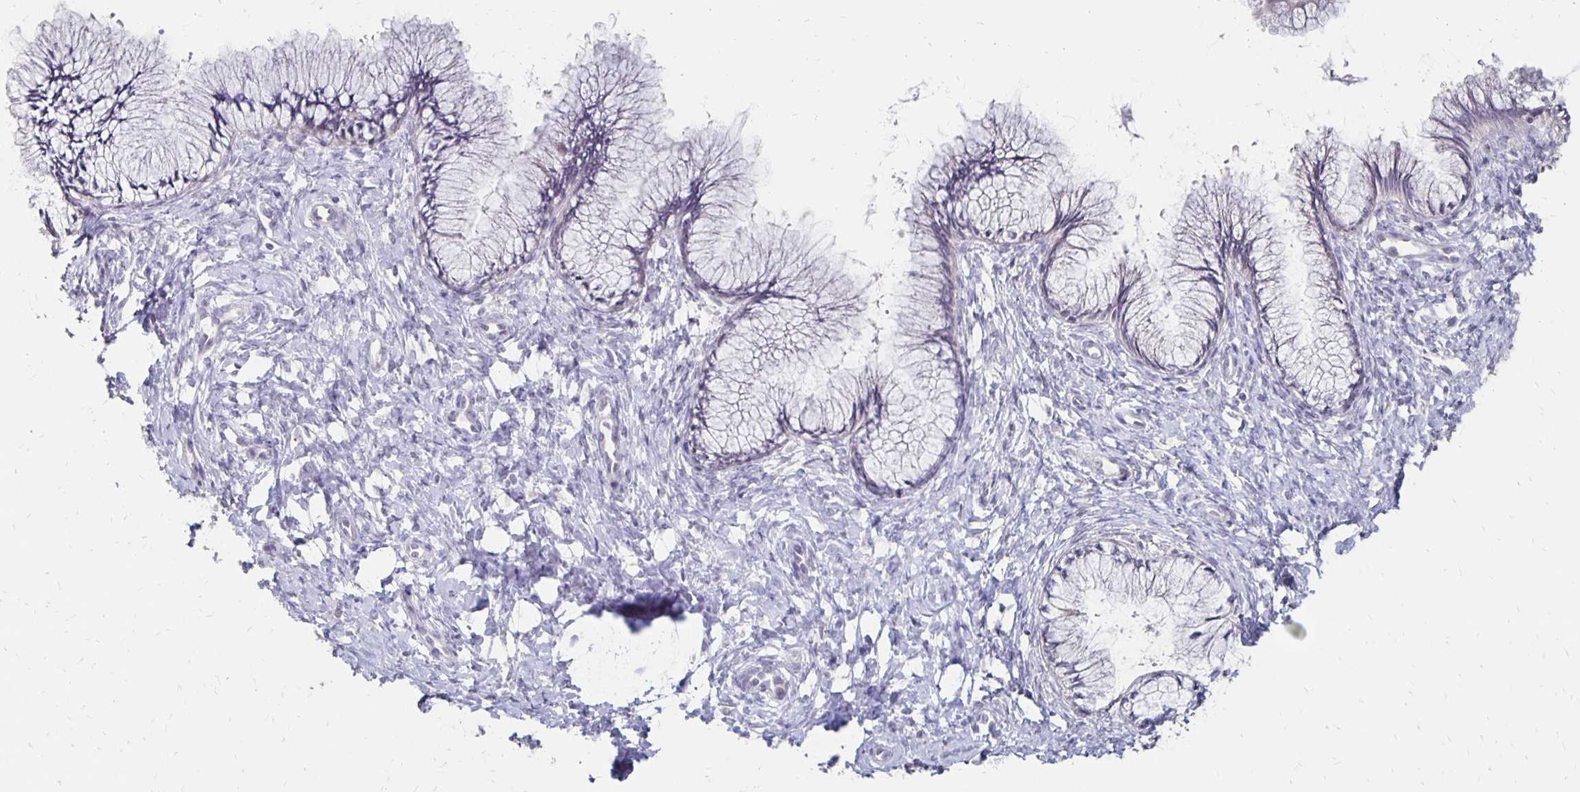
{"staining": {"intensity": "negative", "quantity": "none", "location": "none"}, "tissue": "cervix", "cell_type": "Glandular cells", "image_type": "normal", "snomed": [{"axis": "morphology", "description": "Normal tissue, NOS"}, {"axis": "topography", "description": "Cervix"}], "caption": "High power microscopy image of an immunohistochemistry (IHC) image of benign cervix, revealing no significant positivity in glandular cells.", "gene": "ATOSB", "patient": {"sex": "female", "age": 37}}